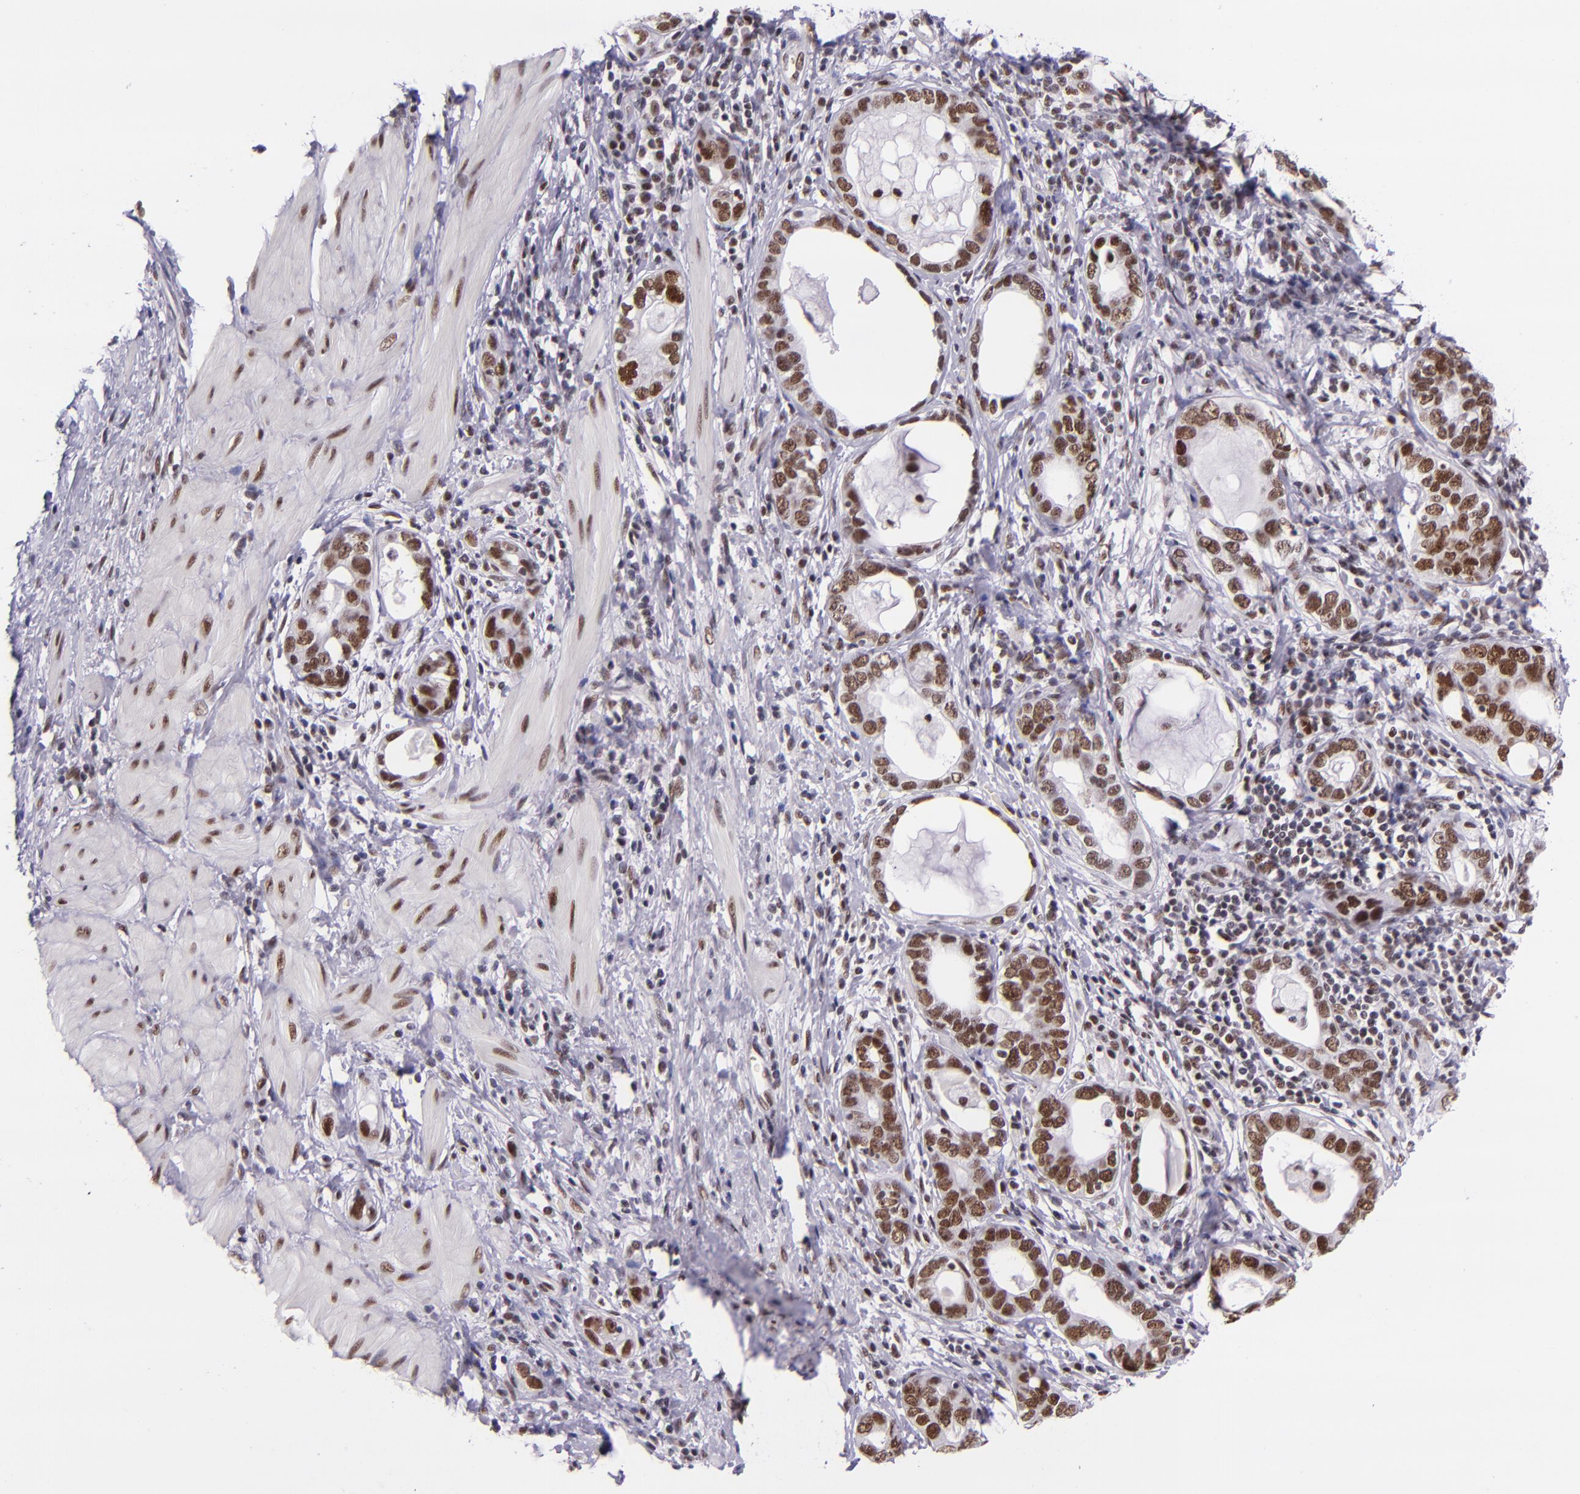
{"staining": {"intensity": "moderate", "quantity": "25%-75%", "location": "cytoplasmic/membranous,nuclear"}, "tissue": "stomach cancer", "cell_type": "Tumor cells", "image_type": "cancer", "snomed": [{"axis": "morphology", "description": "Adenocarcinoma, NOS"}, {"axis": "topography", "description": "Stomach, lower"}], "caption": "Moderate cytoplasmic/membranous and nuclear expression is identified in about 25%-75% of tumor cells in stomach adenocarcinoma. The staining is performed using DAB brown chromogen to label protein expression. The nuclei are counter-stained blue using hematoxylin.", "gene": "GPKOW", "patient": {"sex": "female", "age": 93}}